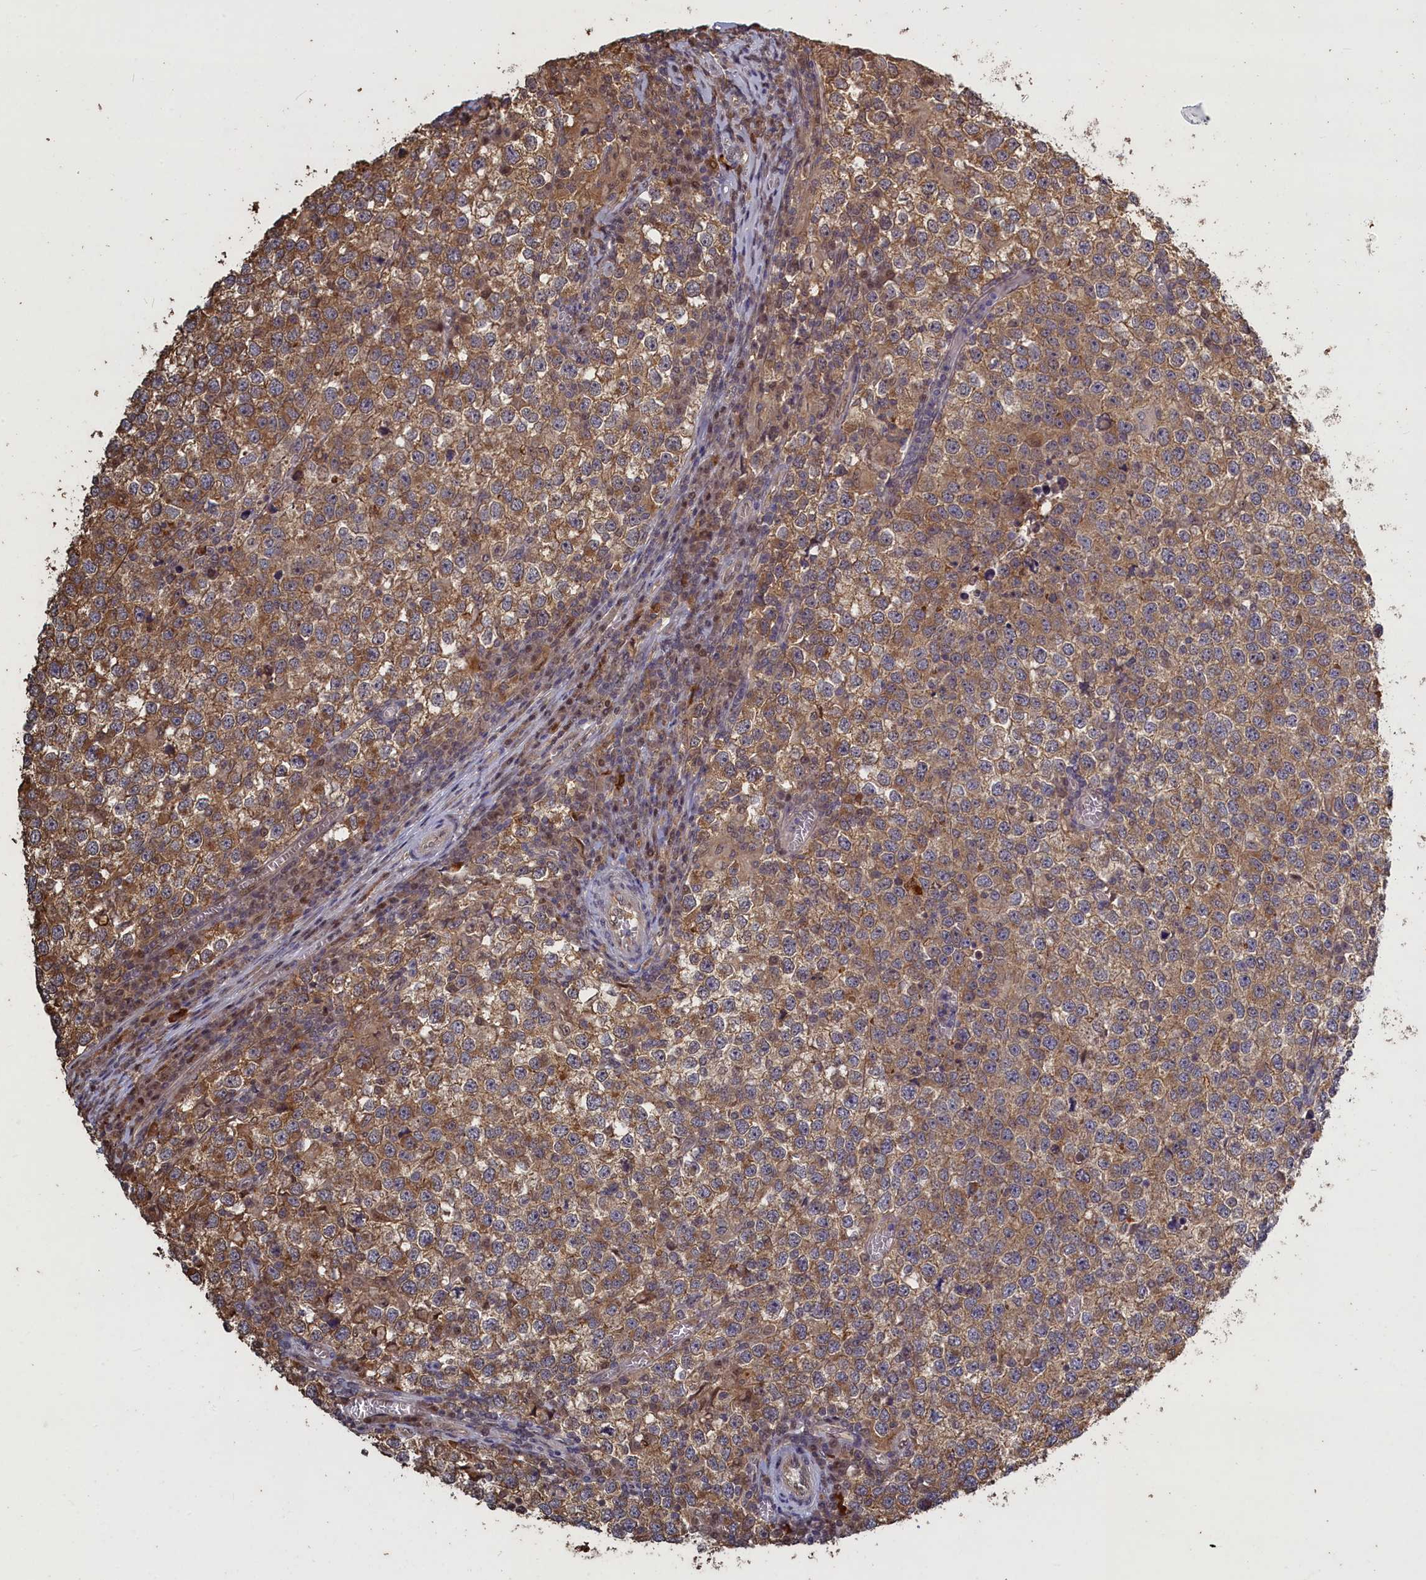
{"staining": {"intensity": "moderate", "quantity": ">75%", "location": "cytoplasmic/membranous"}, "tissue": "testis cancer", "cell_type": "Tumor cells", "image_type": "cancer", "snomed": [{"axis": "morphology", "description": "Seminoma, NOS"}, {"axis": "topography", "description": "Testis"}], "caption": "This image exhibits seminoma (testis) stained with immunohistochemistry (IHC) to label a protein in brown. The cytoplasmic/membranous of tumor cells show moderate positivity for the protein. Nuclei are counter-stained blue.", "gene": "UCHL3", "patient": {"sex": "male", "age": 65}}